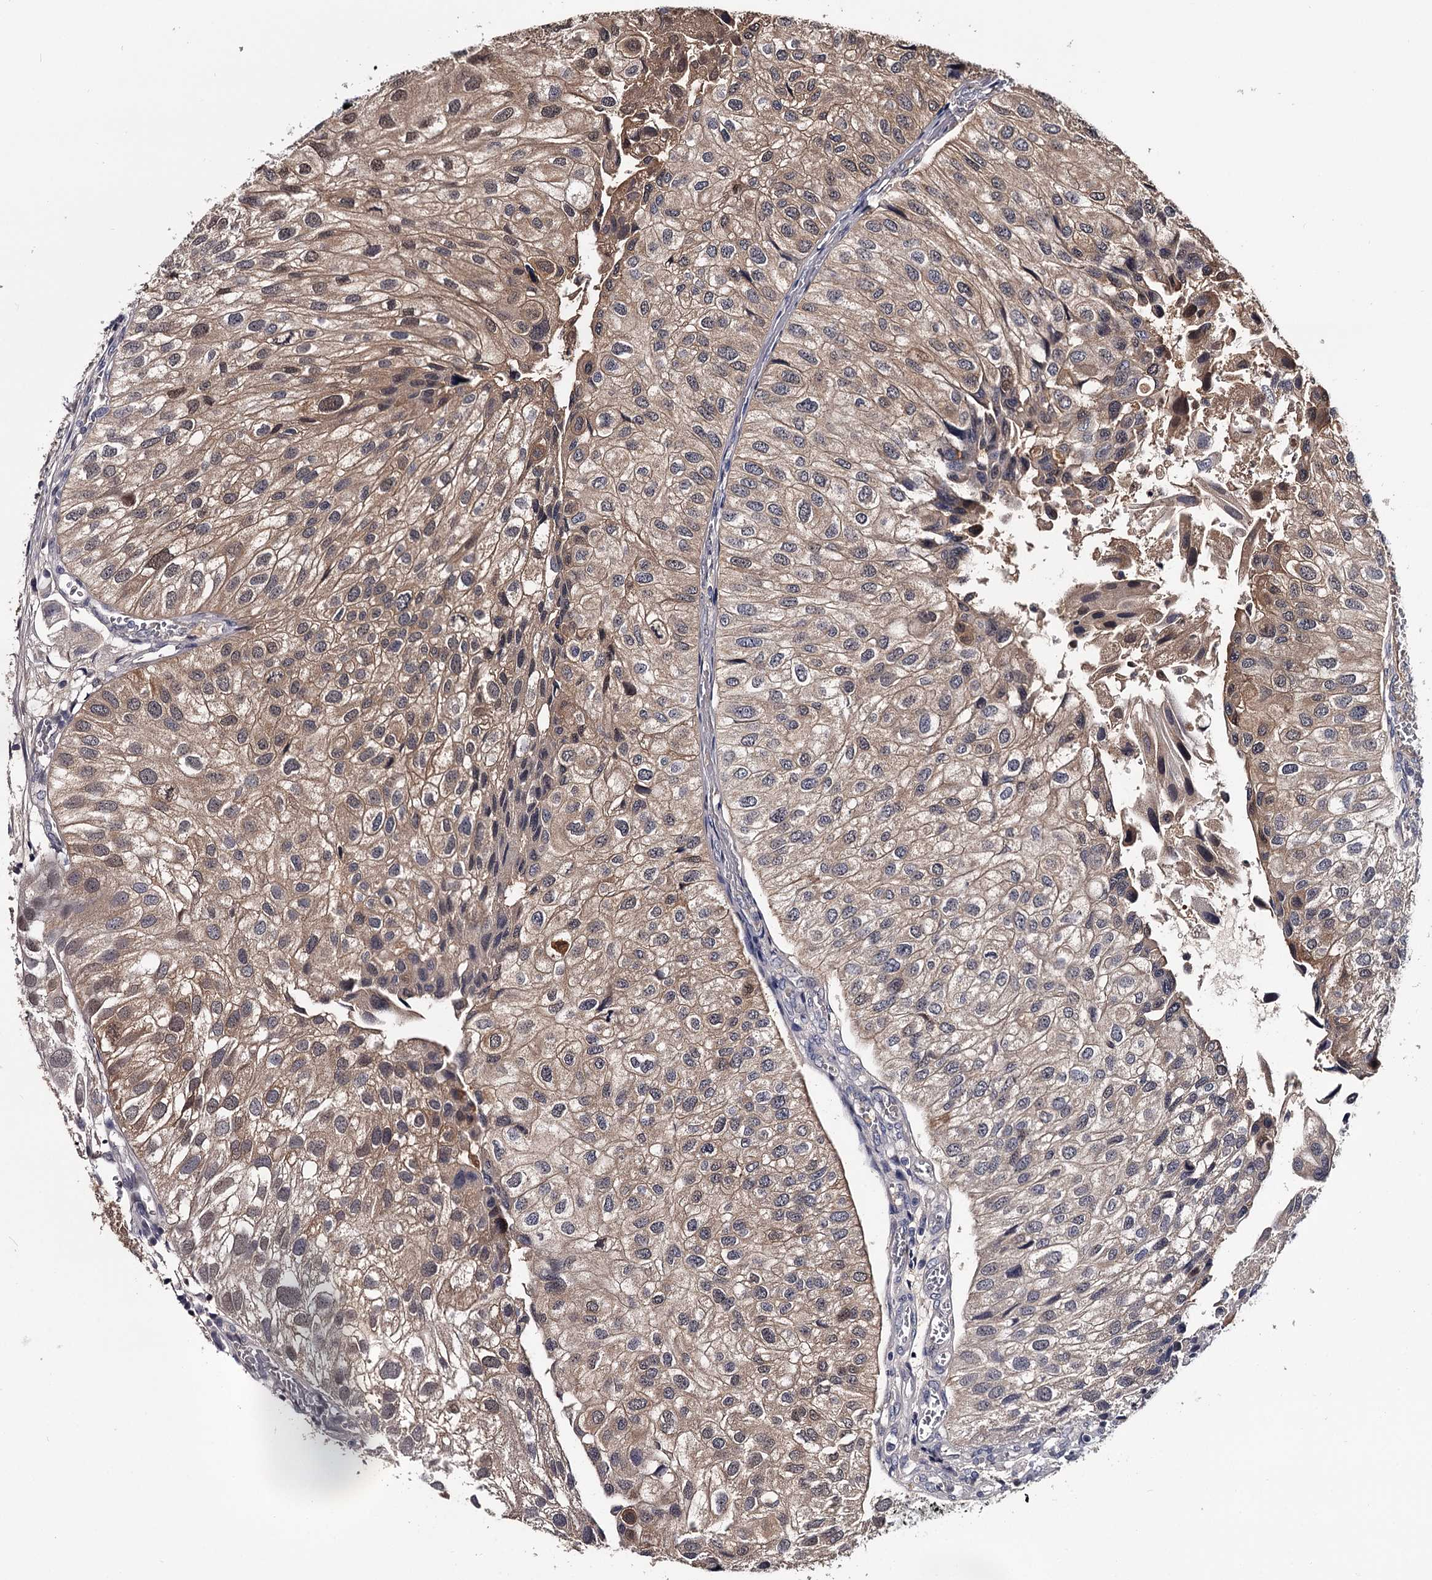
{"staining": {"intensity": "moderate", "quantity": "25%-75%", "location": "cytoplasmic/membranous,nuclear"}, "tissue": "urothelial cancer", "cell_type": "Tumor cells", "image_type": "cancer", "snomed": [{"axis": "morphology", "description": "Urothelial carcinoma, Low grade"}, {"axis": "topography", "description": "Urinary bladder"}], "caption": "Tumor cells reveal medium levels of moderate cytoplasmic/membranous and nuclear expression in approximately 25%-75% of cells in human urothelial cancer.", "gene": "GSTO1", "patient": {"sex": "female", "age": 89}}